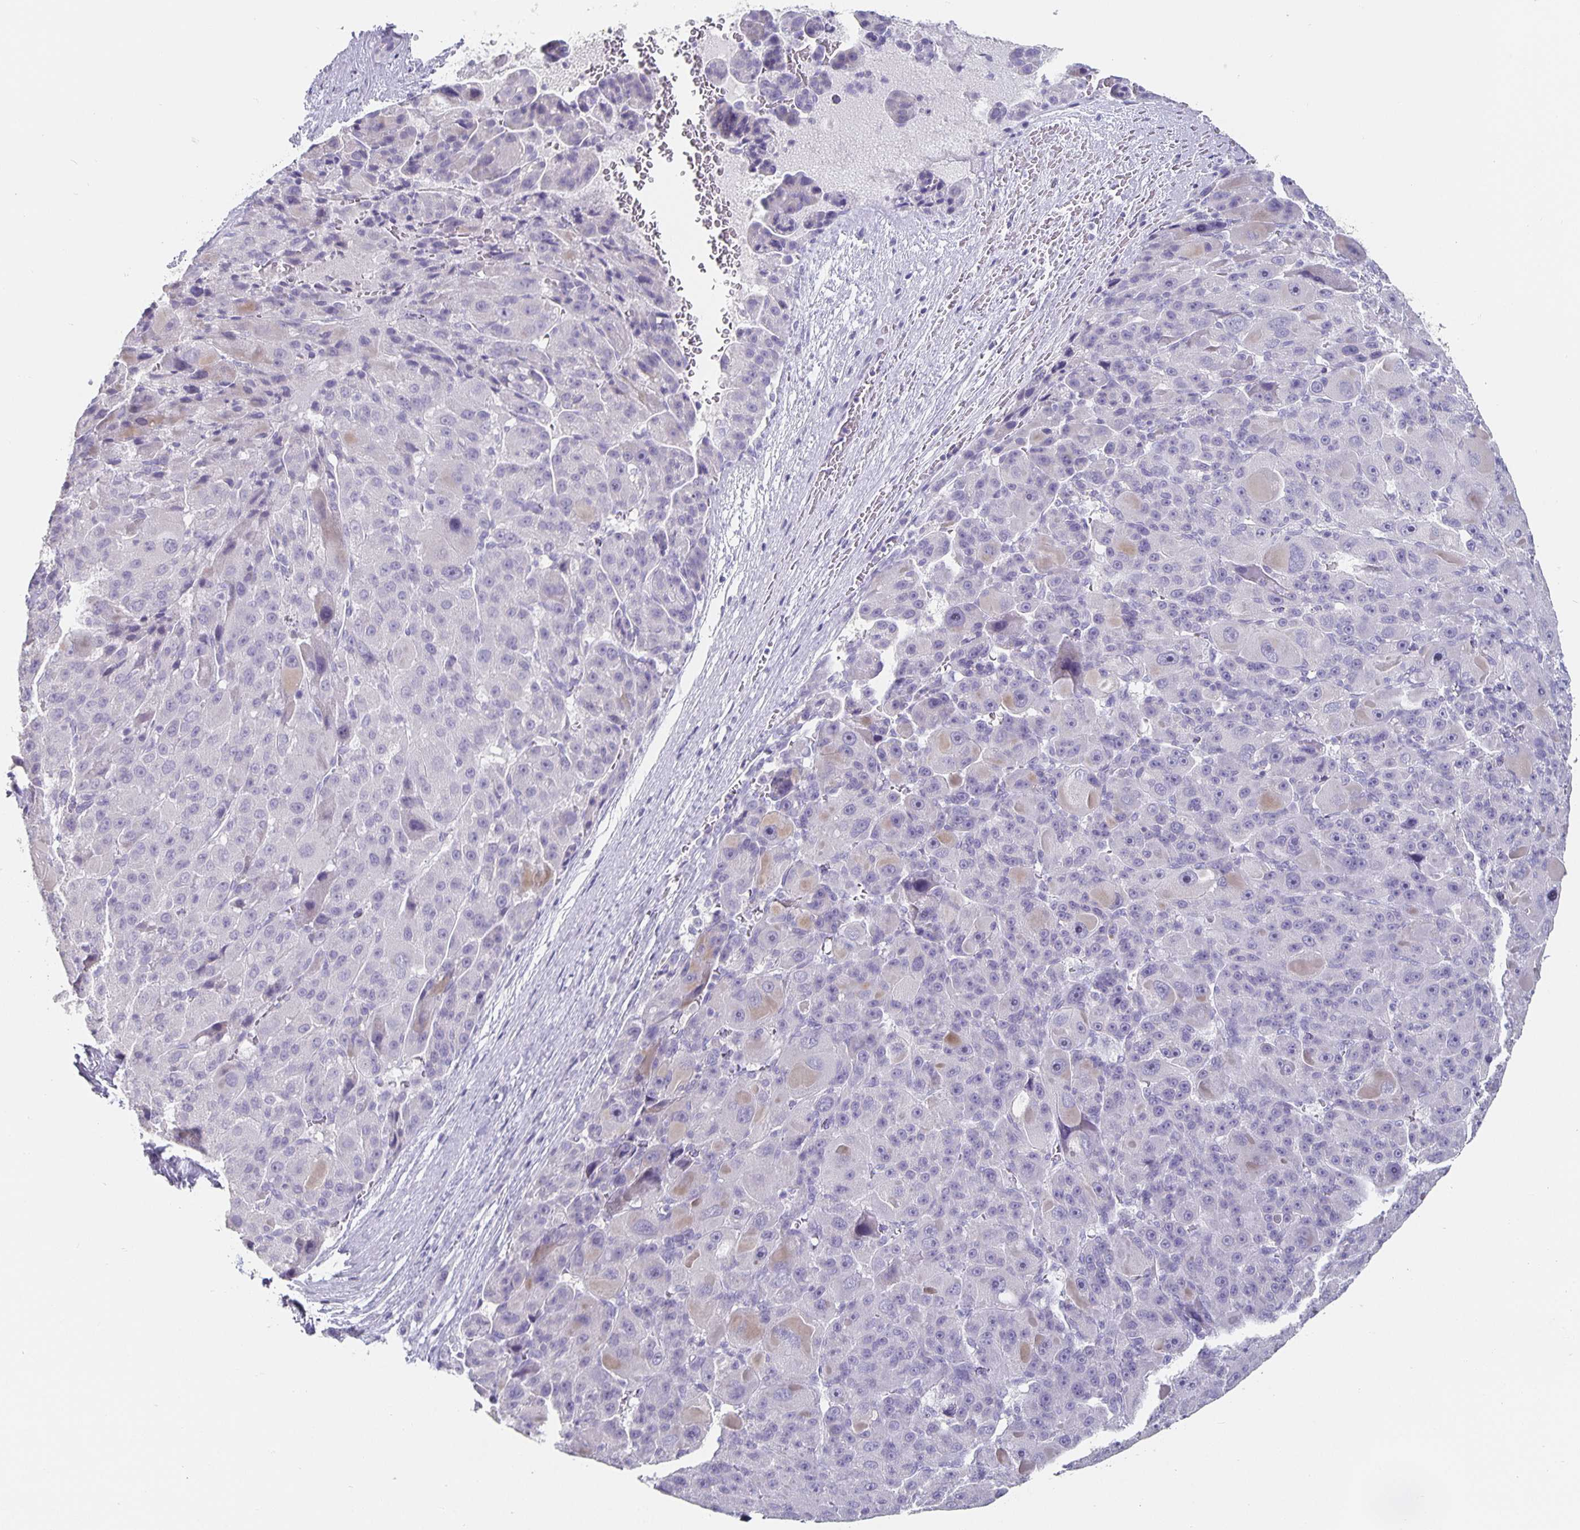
{"staining": {"intensity": "negative", "quantity": "none", "location": "none"}, "tissue": "liver cancer", "cell_type": "Tumor cells", "image_type": "cancer", "snomed": [{"axis": "morphology", "description": "Carcinoma, Hepatocellular, NOS"}, {"axis": "topography", "description": "Liver"}], "caption": "DAB immunohistochemical staining of human hepatocellular carcinoma (liver) demonstrates no significant staining in tumor cells. The staining is performed using DAB brown chromogen with nuclei counter-stained in using hematoxylin.", "gene": "CHGA", "patient": {"sex": "male", "age": 76}}